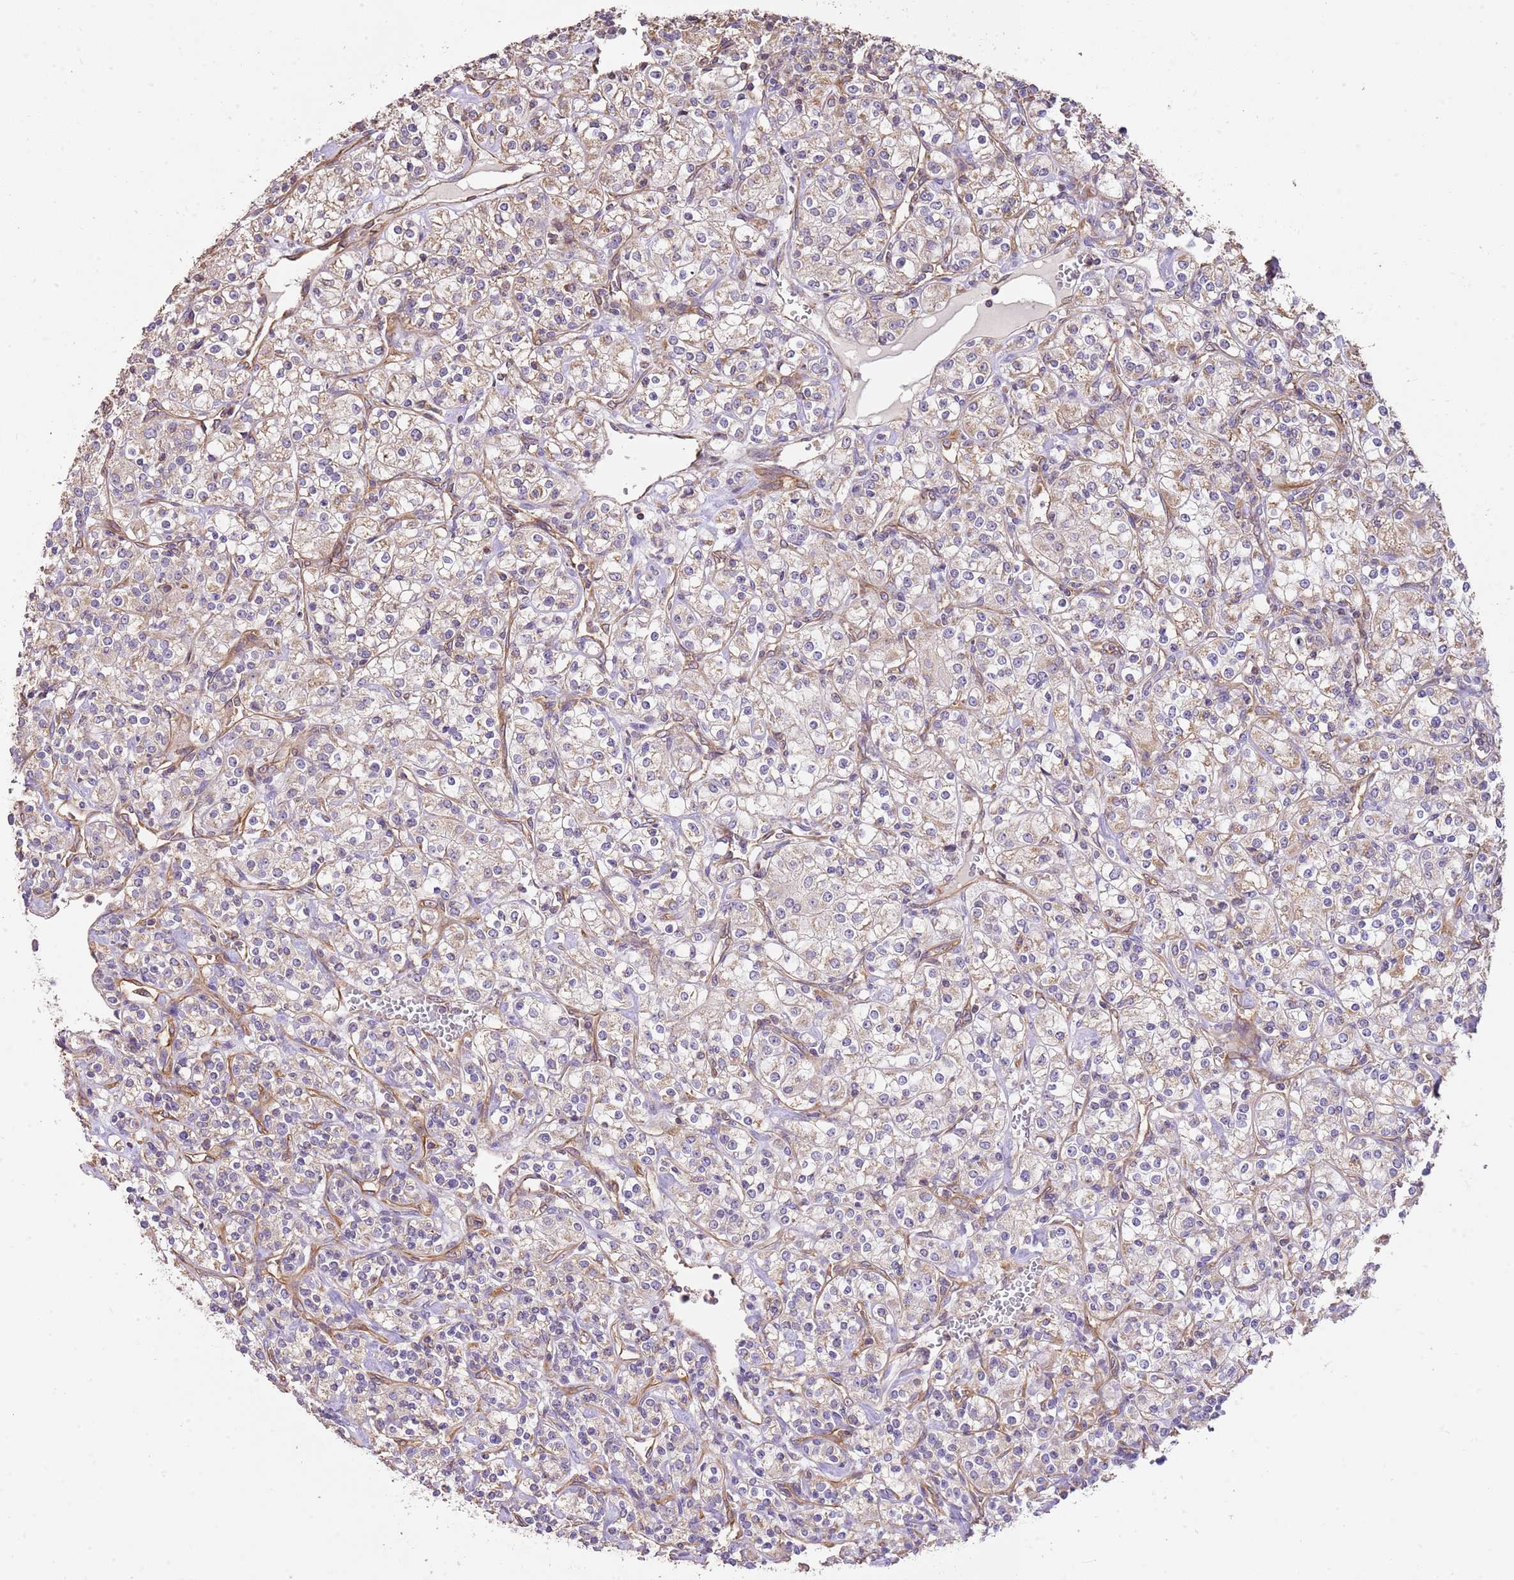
{"staining": {"intensity": "weak", "quantity": "<25%", "location": "cytoplasmic/membranous"}, "tissue": "renal cancer", "cell_type": "Tumor cells", "image_type": "cancer", "snomed": [{"axis": "morphology", "description": "Adenocarcinoma, NOS"}, {"axis": "topography", "description": "Kidney"}], "caption": "The IHC photomicrograph has no significant positivity in tumor cells of renal cancer (adenocarcinoma) tissue. Brightfield microscopy of IHC stained with DAB (brown) and hematoxylin (blue), captured at high magnification.", "gene": "DOCK9", "patient": {"sex": "male", "age": 77}}